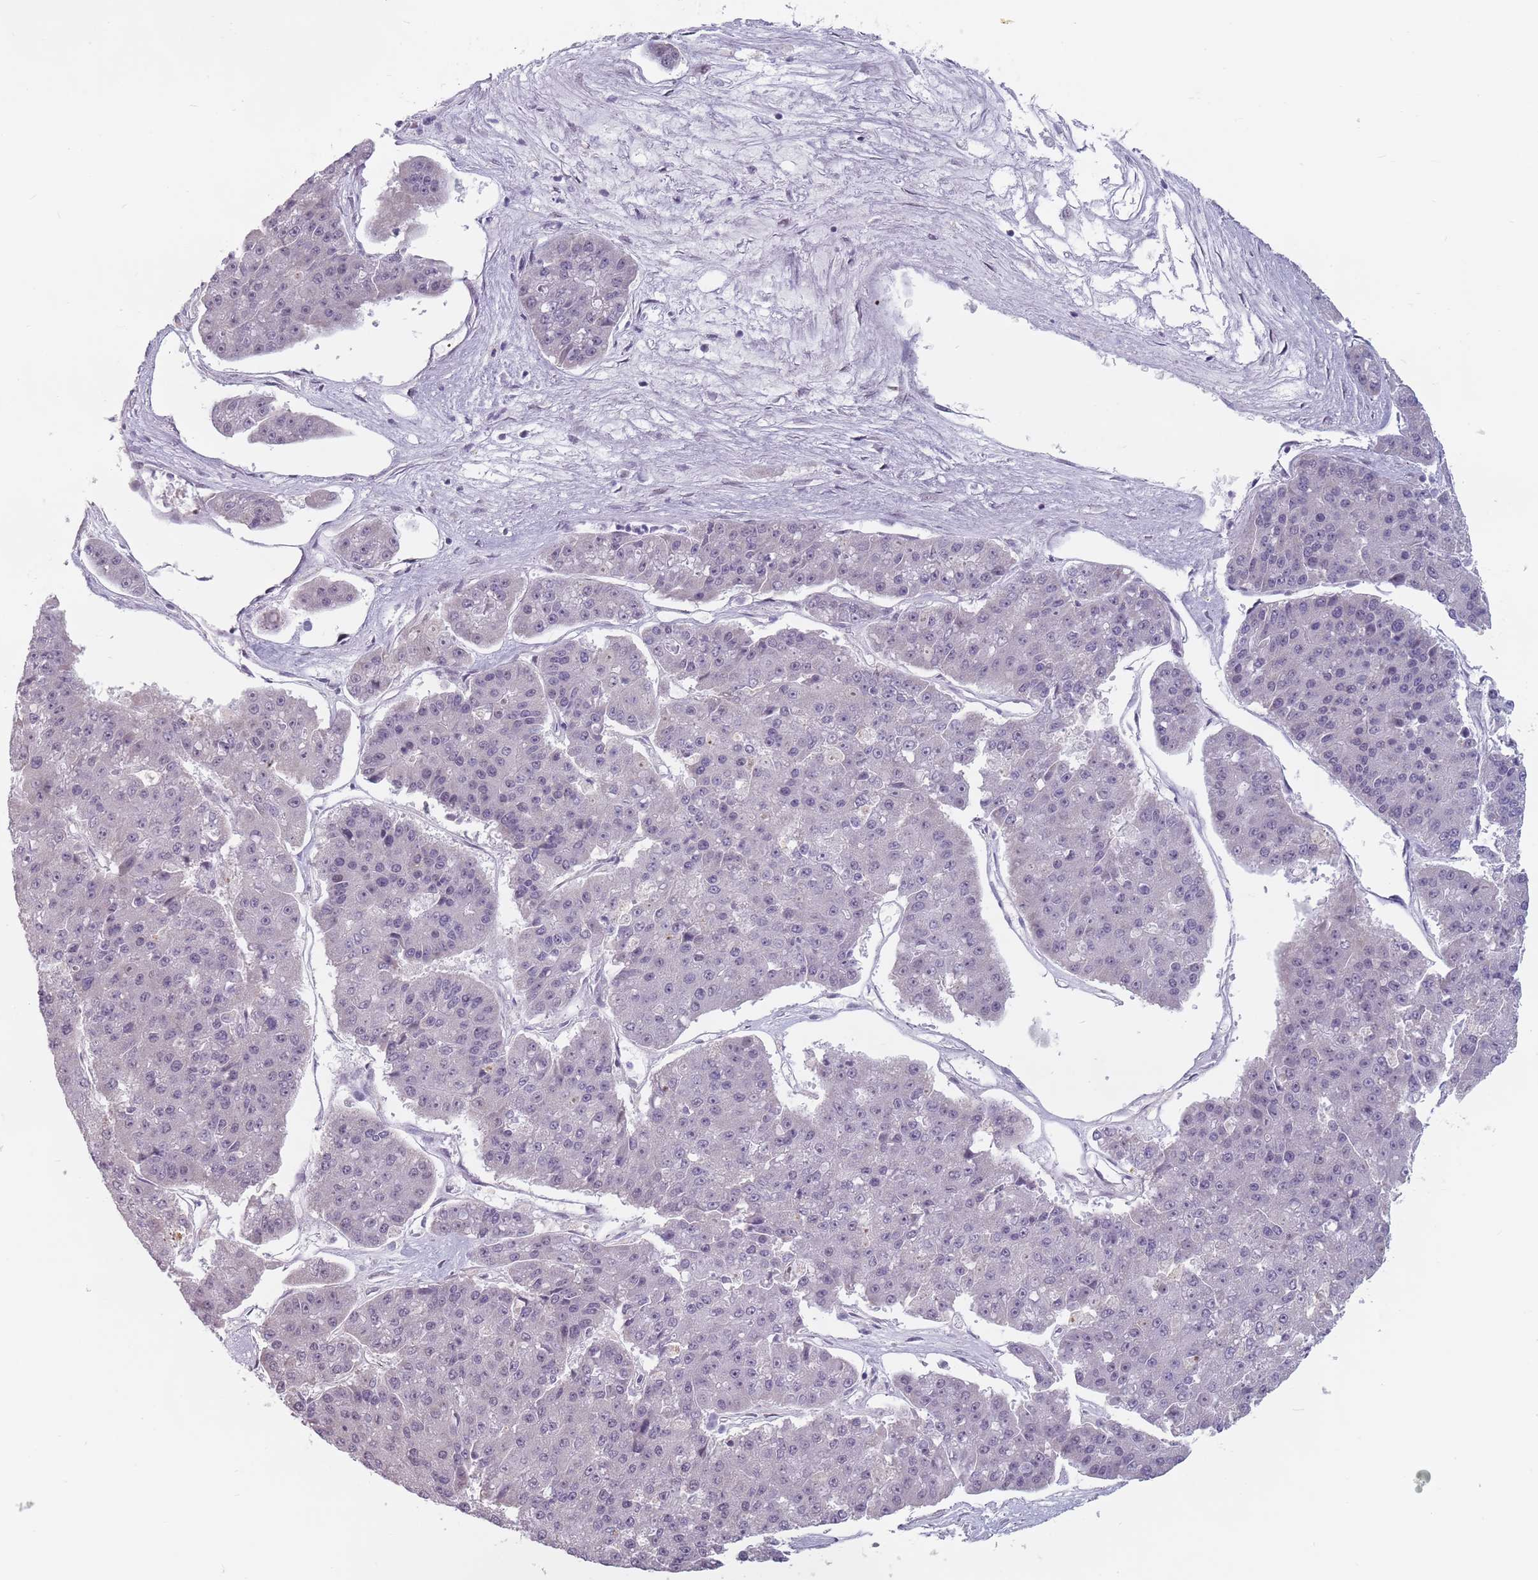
{"staining": {"intensity": "negative", "quantity": "none", "location": "none"}, "tissue": "pancreatic cancer", "cell_type": "Tumor cells", "image_type": "cancer", "snomed": [{"axis": "morphology", "description": "Adenocarcinoma, NOS"}, {"axis": "topography", "description": "Pancreas"}], "caption": "There is no significant positivity in tumor cells of pancreatic cancer (adenocarcinoma). The staining was performed using DAB (3,3'-diaminobenzidine) to visualize the protein expression in brown, while the nuclei were stained in blue with hematoxylin (Magnification: 20x).", "gene": "PTCHD1", "patient": {"sex": "male", "age": 50}}